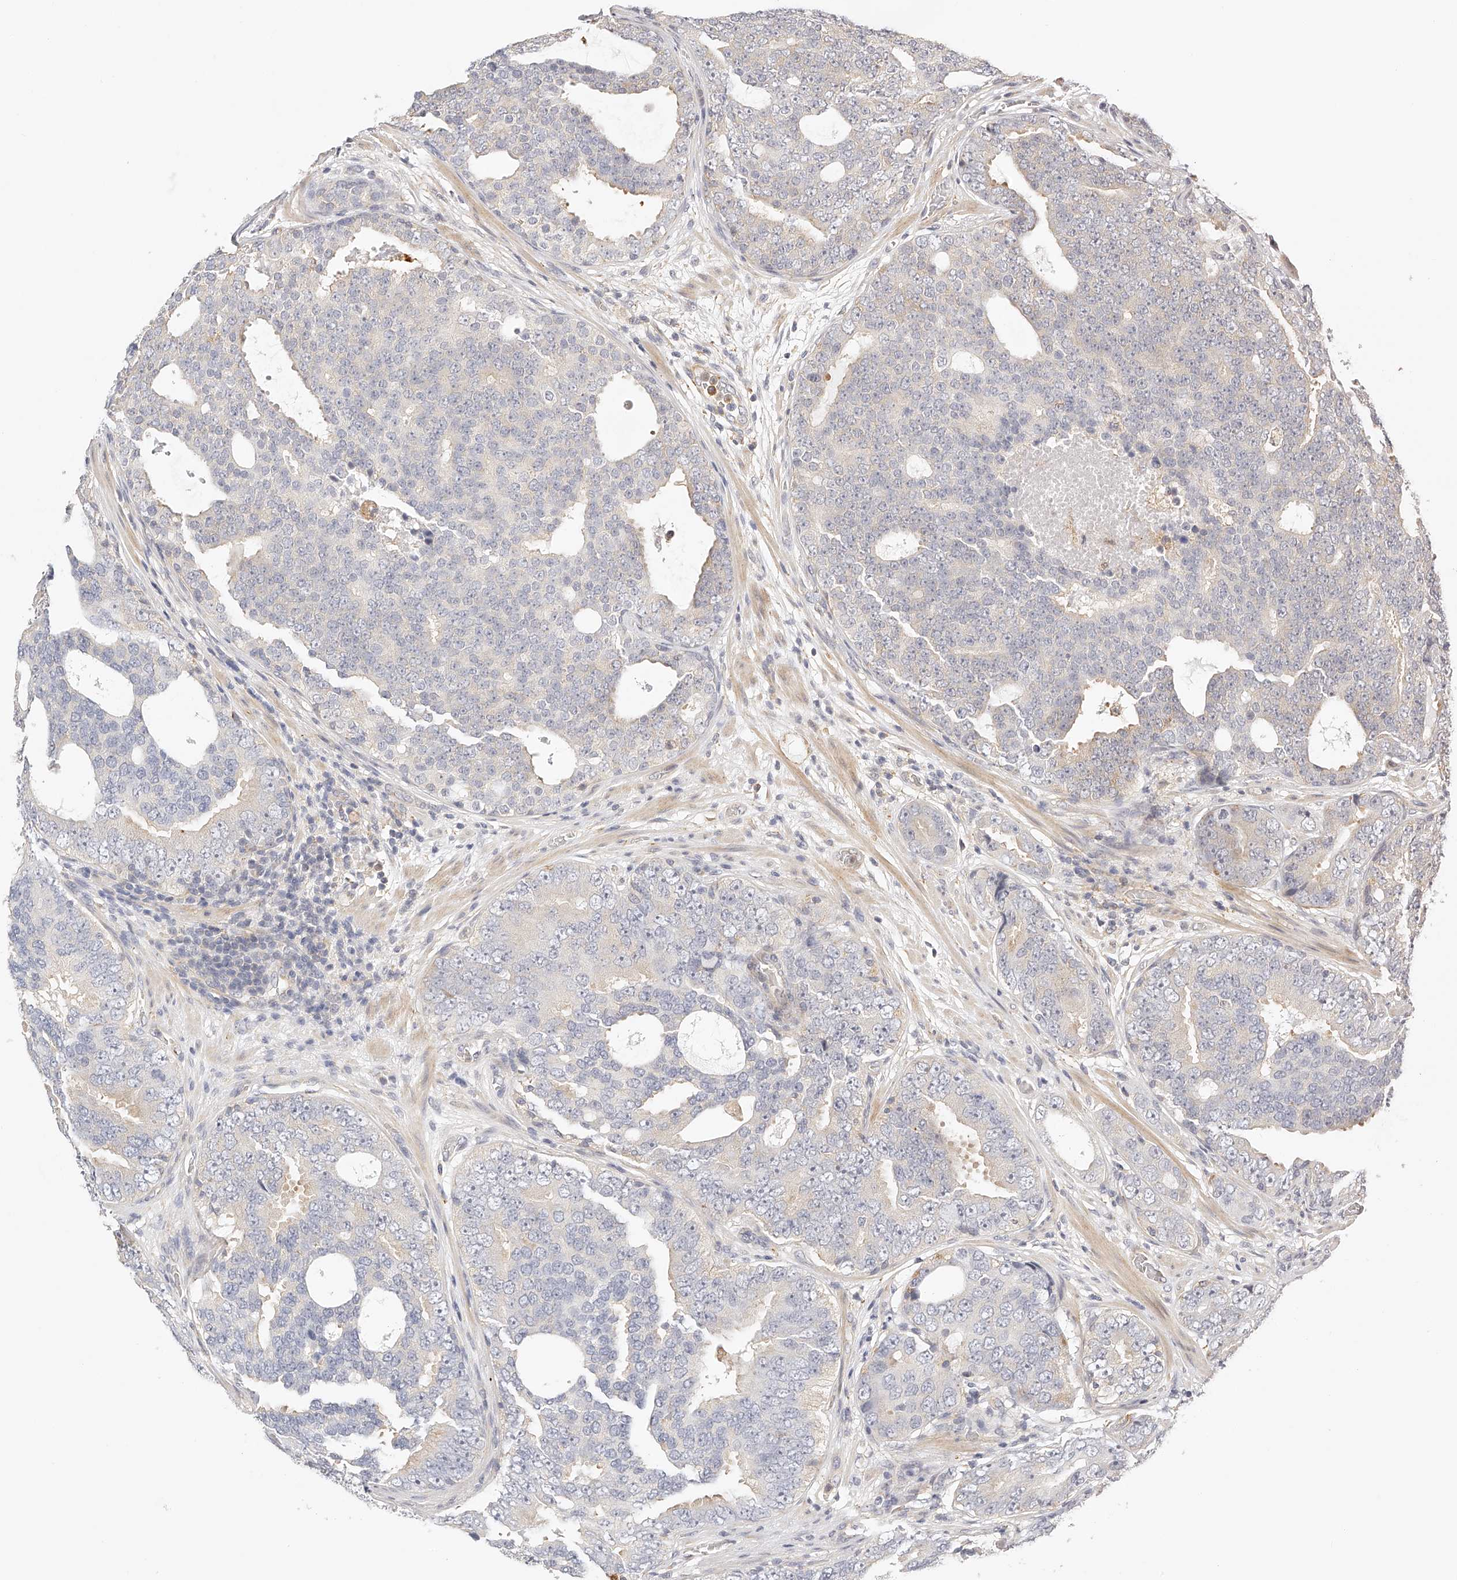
{"staining": {"intensity": "negative", "quantity": "none", "location": "none"}, "tissue": "prostate cancer", "cell_type": "Tumor cells", "image_type": "cancer", "snomed": [{"axis": "morphology", "description": "Adenocarcinoma, High grade"}, {"axis": "topography", "description": "Prostate"}], "caption": "IHC micrograph of neoplastic tissue: prostate cancer (high-grade adenocarcinoma) stained with DAB exhibits no significant protein staining in tumor cells.", "gene": "SYNC", "patient": {"sex": "male", "age": 56}}